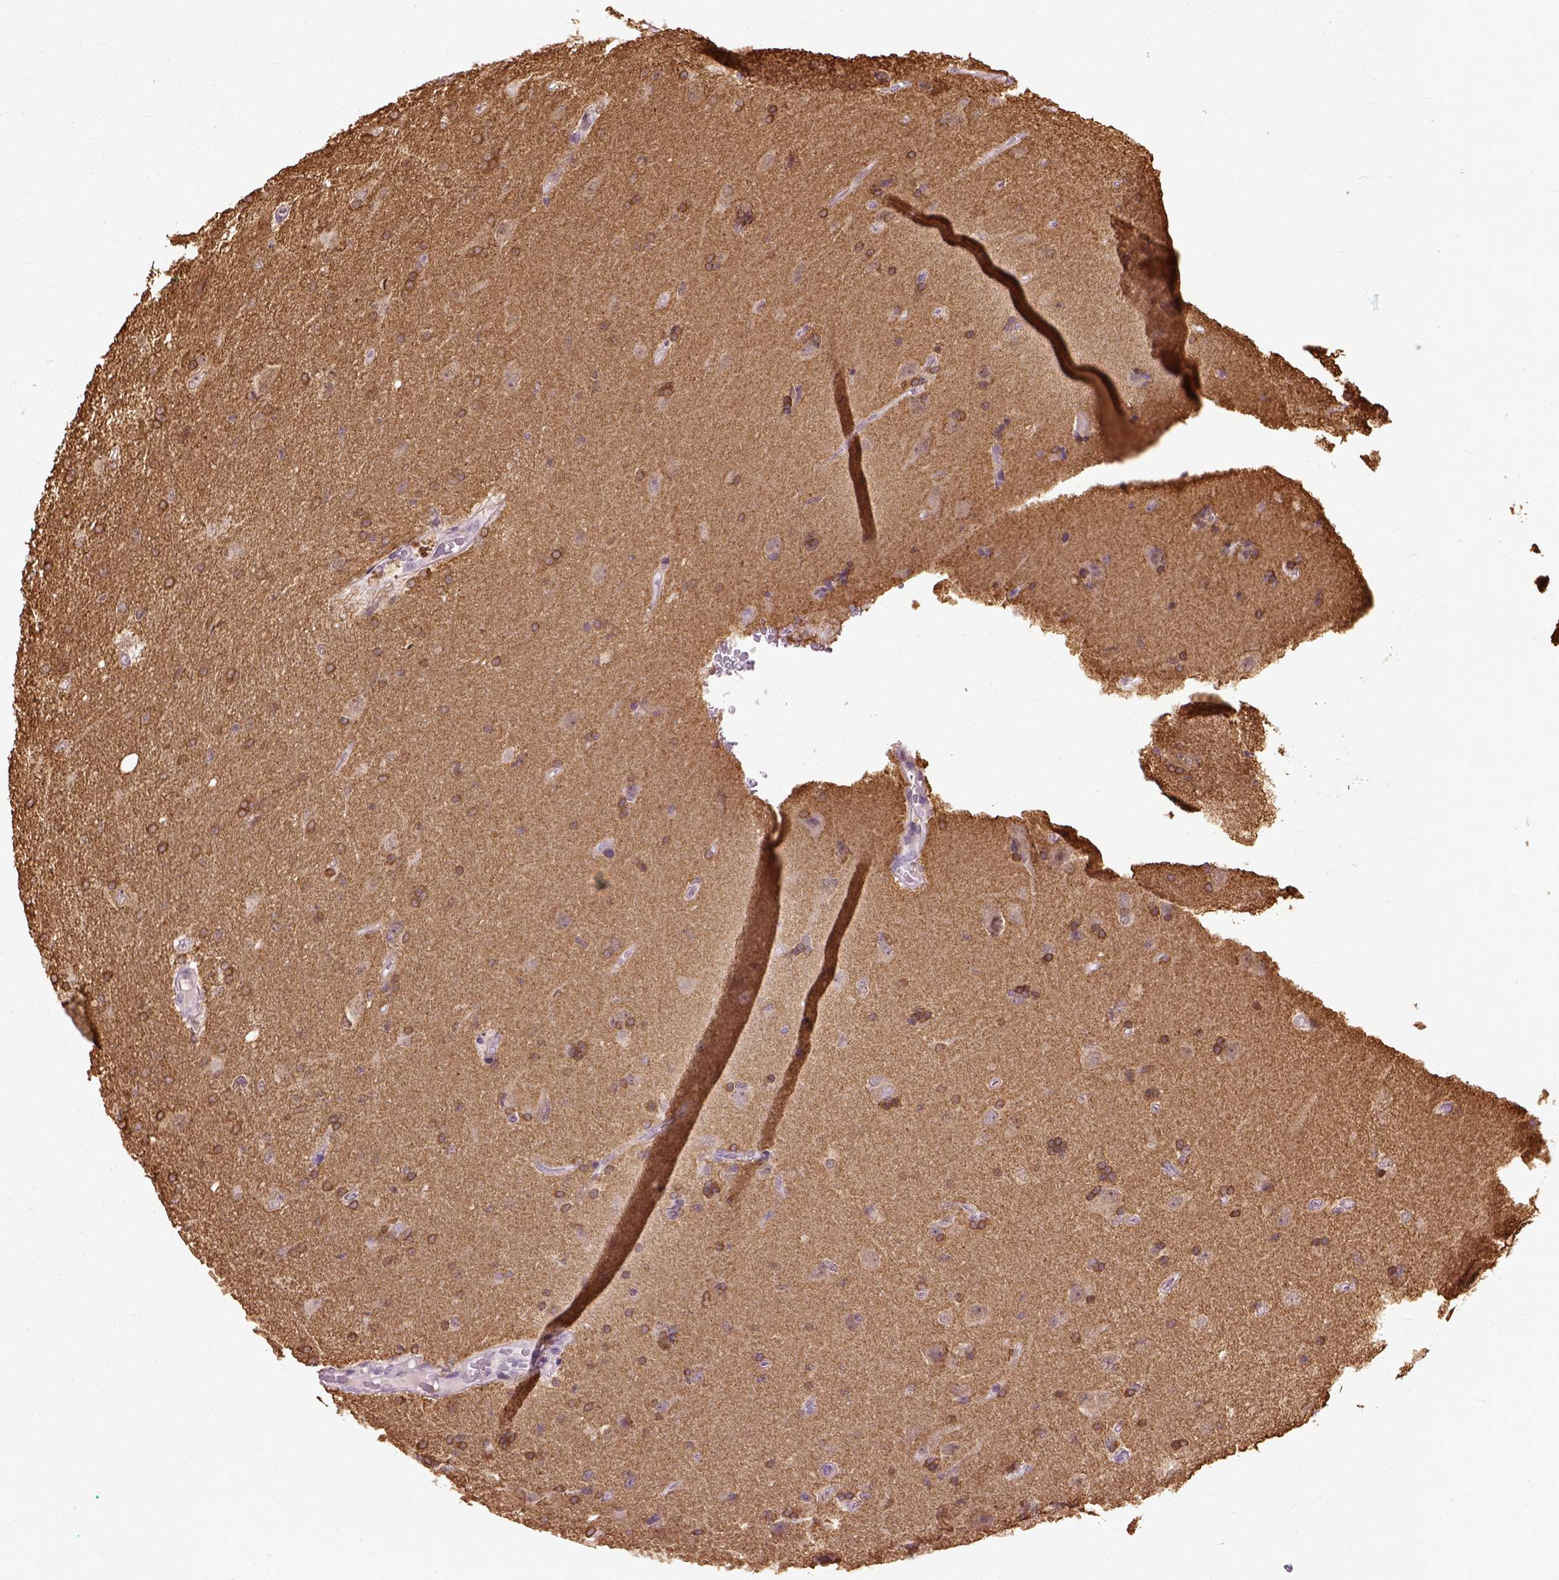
{"staining": {"intensity": "moderate", "quantity": "25%-75%", "location": "cytoplasmic/membranous"}, "tissue": "glioma", "cell_type": "Tumor cells", "image_type": "cancer", "snomed": [{"axis": "morphology", "description": "Glioma, malignant, High grade"}, {"axis": "topography", "description": "Cerebral cortex"}], "caption": "Brown immunohistochemical staining in glioma exhibits moderate cytoplasmic/membranous expression in about 25%-75% of tumor cells.", "gene": "MAPT", "patient": {"sex": "male", "age": 70}}